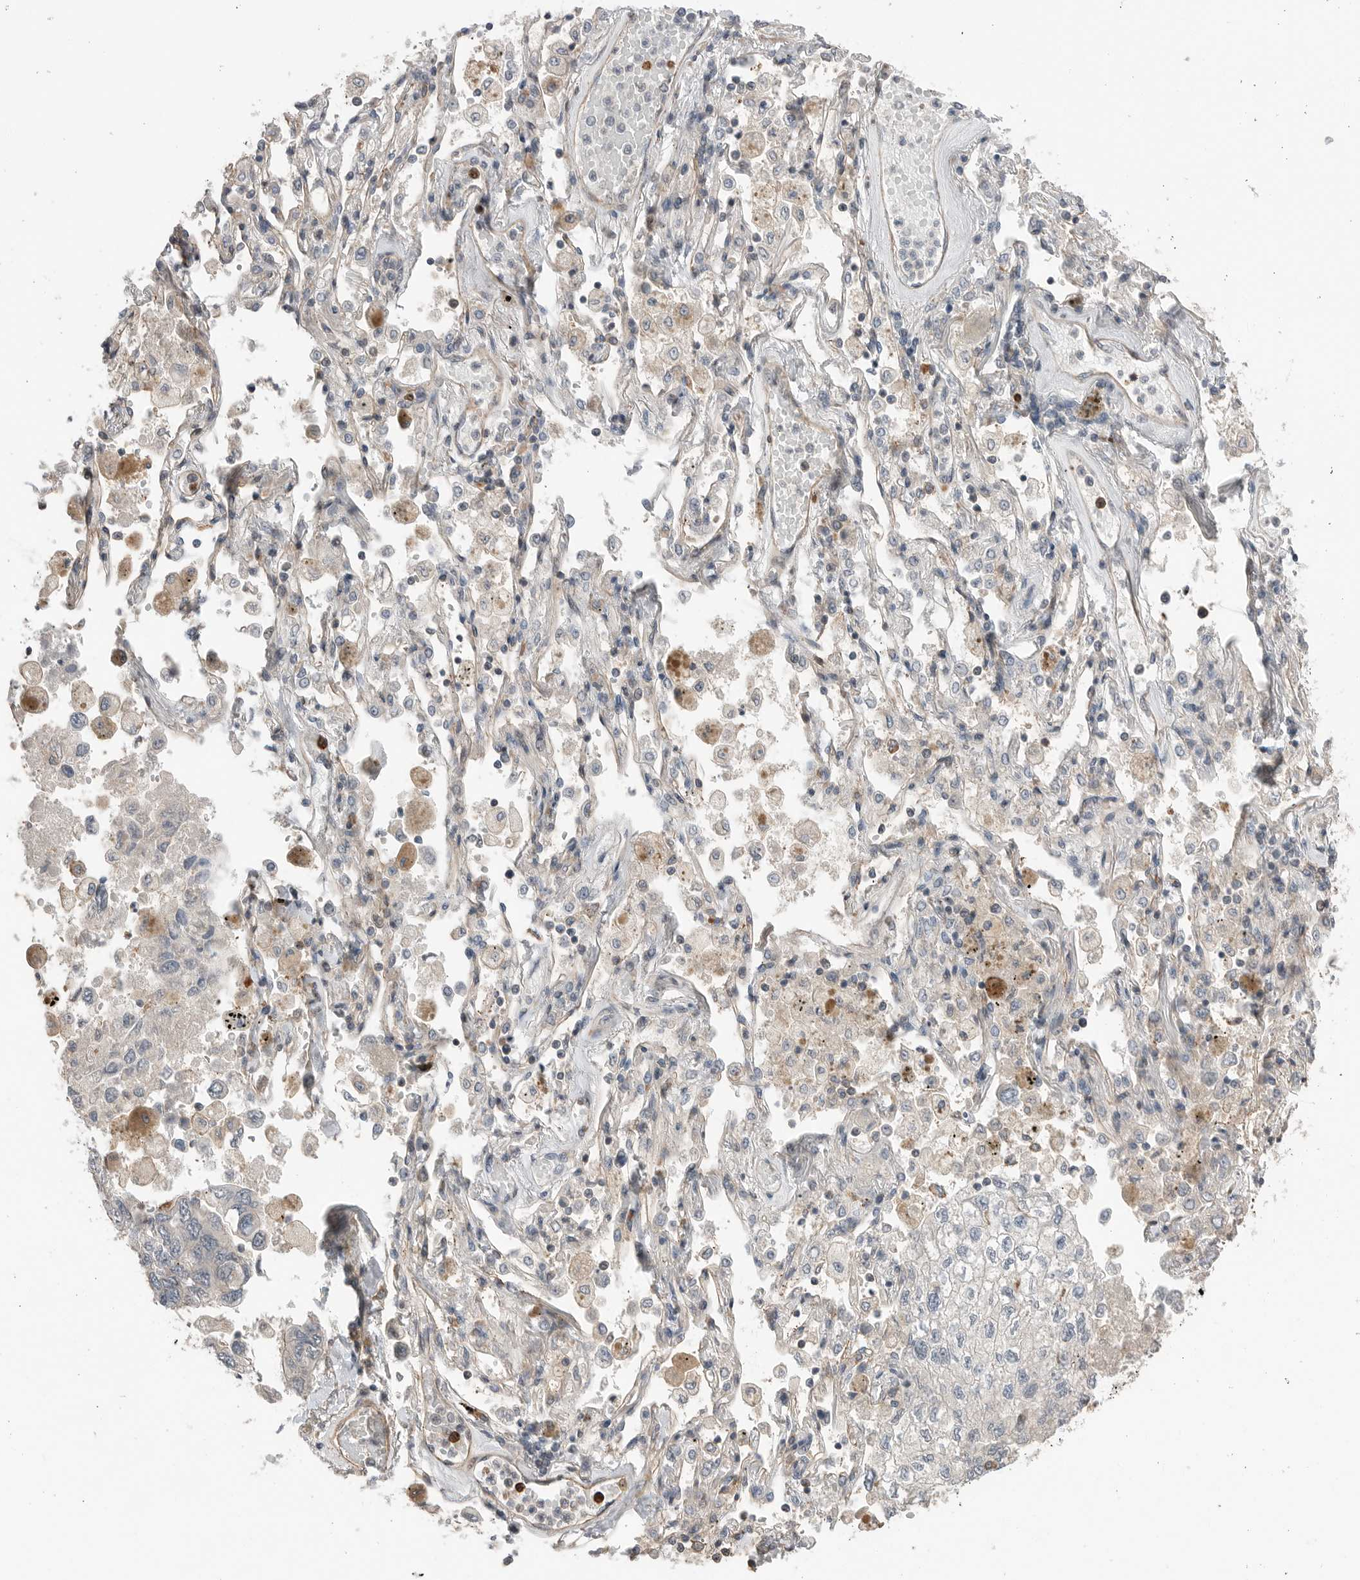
{"staining": {"intensity": "negative", "quantity": "none", "location": "none"}, "tissue": "lung cancer", "cell_type": "Tumor cells", "image_type": "cancer", "snomed": [{"axis": "morphology", "description": "Adenocarcinoma, NOS"}, {"axis": "topography", "description": "Lung"}], "caption": "An image of human lung adenocarcinoma is negative for staining in tumor cells.", "gene": "PEAK1", "patient": {"sex": "male", "age": 63}}